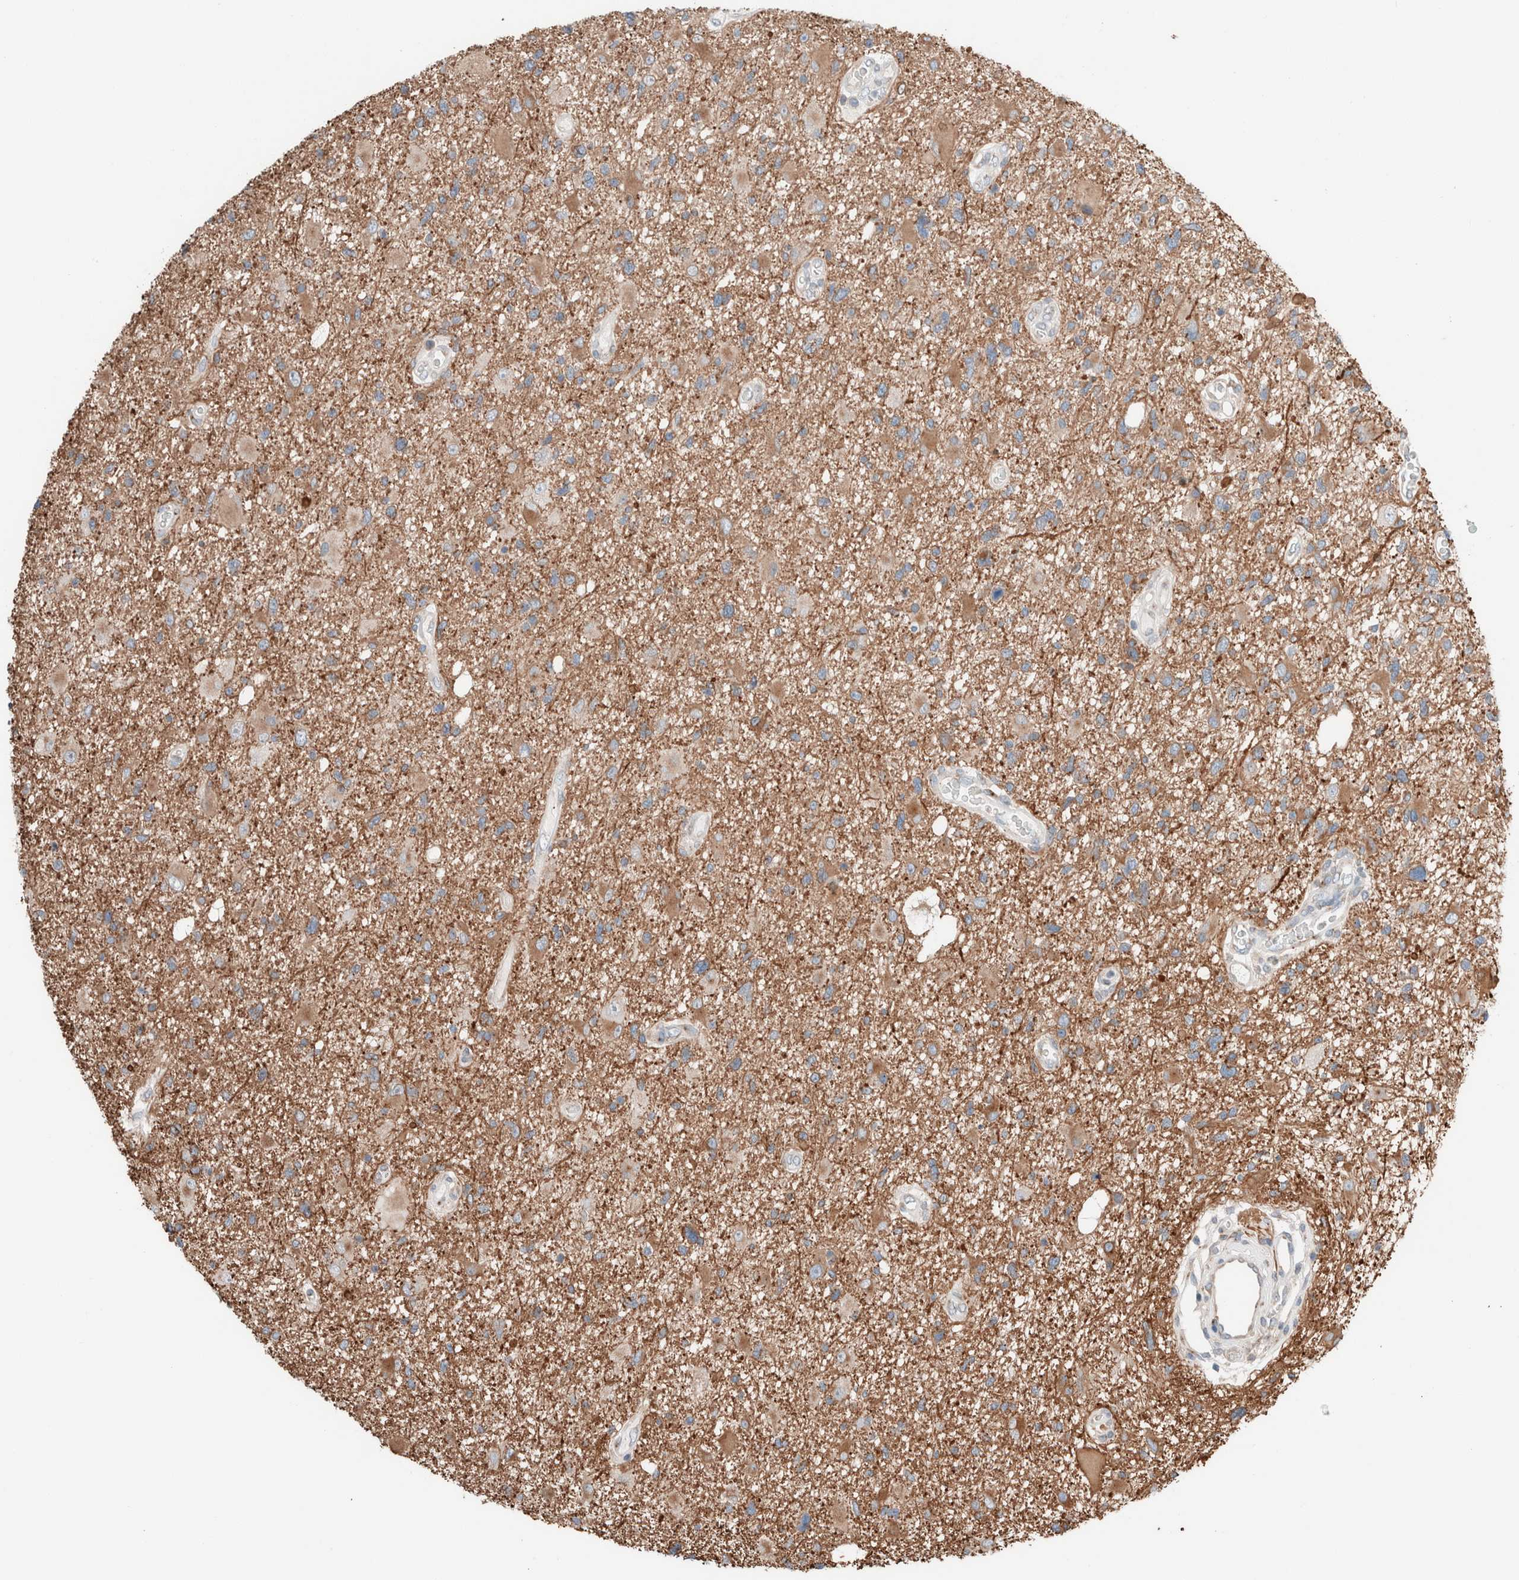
{"staining": {"intensity": "moderate", "quantity": ">75%", "location": "cytoplasmic/membranous"}, "tissue": "glioma", "cell_type": "Tumor cells", "image_type": "cancer", "snomed": [{"axis": "morphology", "description": "Glioma, malignant, High grade"}, {"axis": "topography", "description": "Brain"}], "caption": "Malignant glioma (high-grade) was stained to show a protein in brown. There is medium levels of moderate cytoplasmic/membranous staining in about >75% of tumor cells.", "gene": "CASC3", "patient": {"sex": "male", "age": 33}}